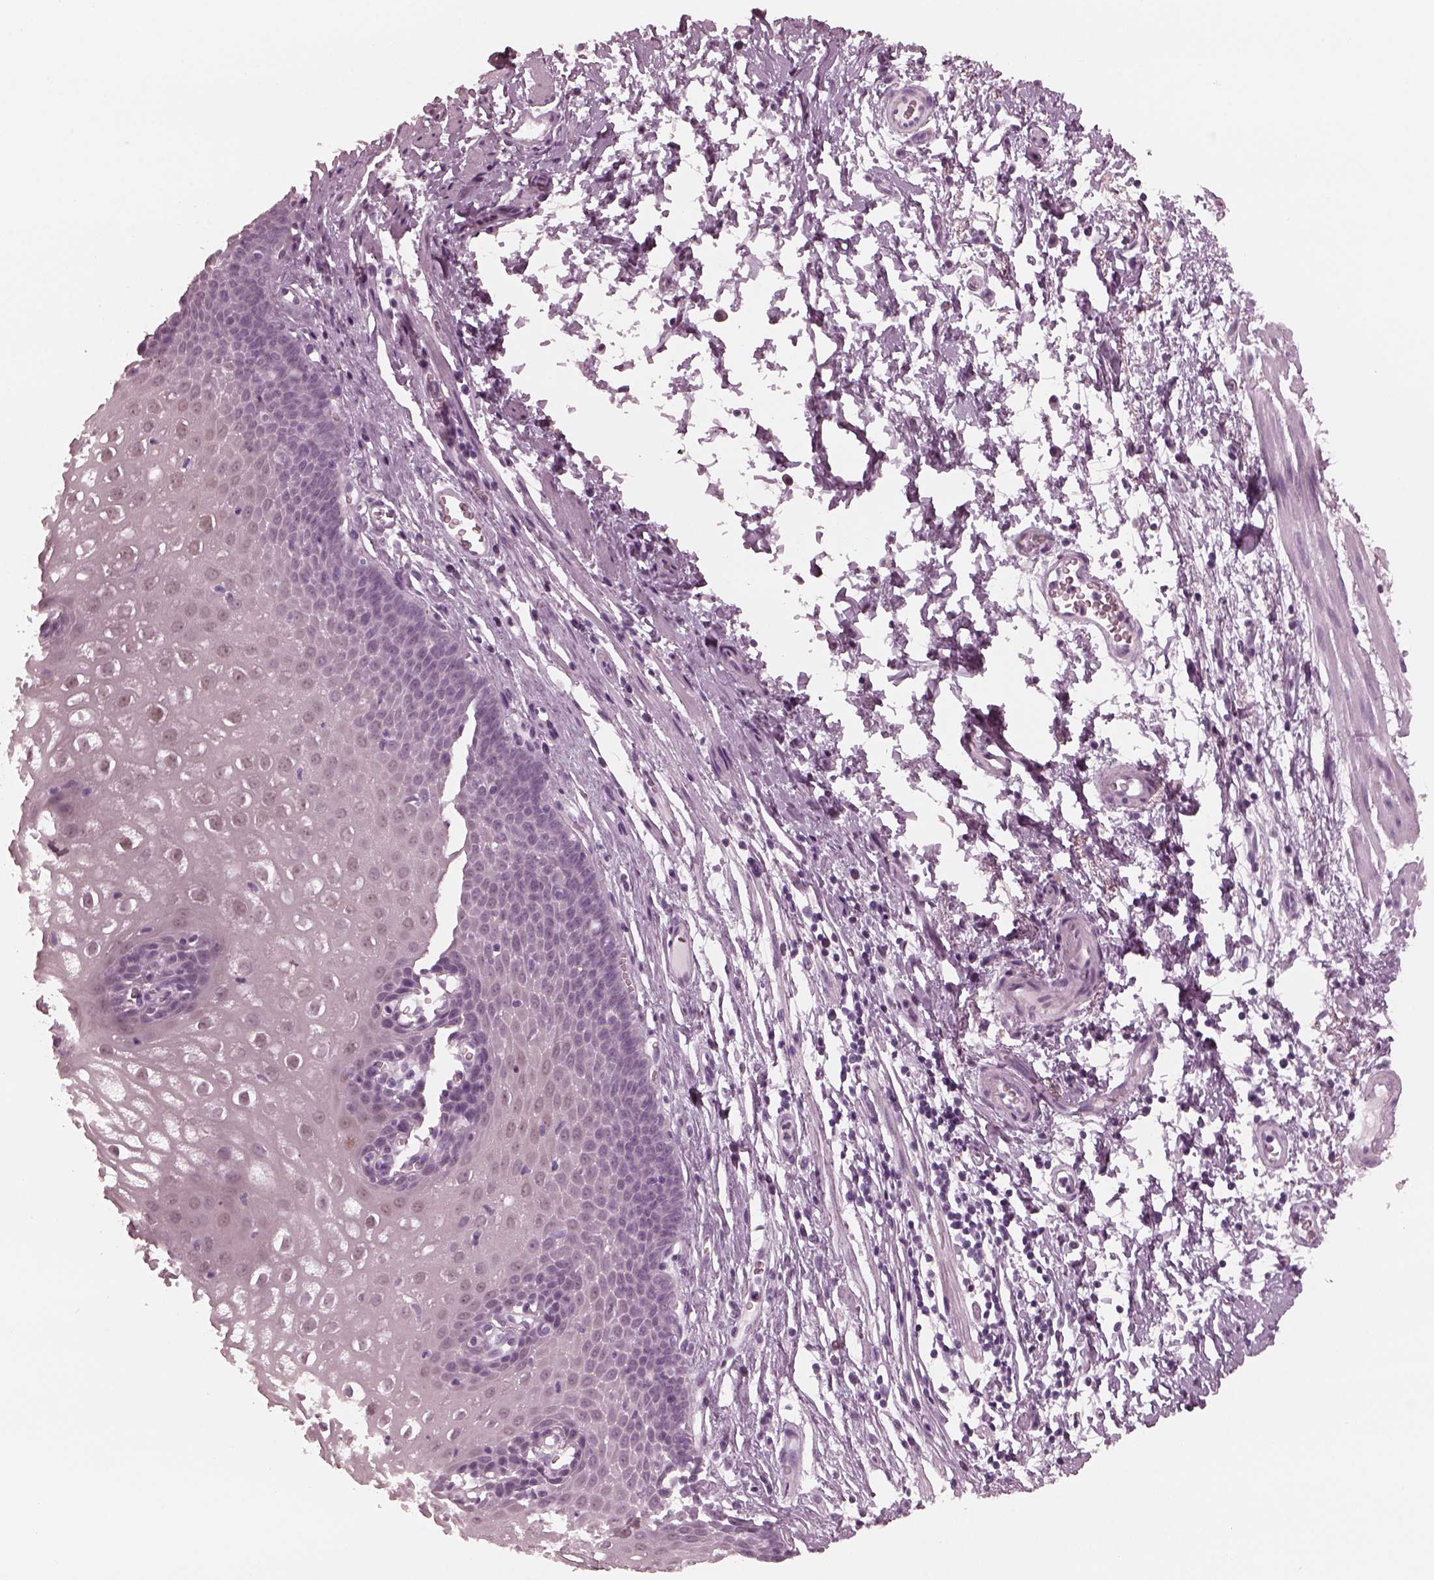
{"staining": {"intensity": "weak", "quantity": "<25%", "location": "nuclear"}, "tissue": "esophagus", "cell_type": "Squamous epithelial cells", "image_type": "normal", "snomed": [{"axis": "morphology", "description": "Normal tissue, NOS"}, {"axis": "topography", "description": "Esophagus"}], "caption": "High power microscopy photomicrograph of an IHC image of unremarkable esophagus, revealing no significant positivity in squamous epithelial cells.", "gene": "C2orf81", "patient": {"sex": "male", "age": 72}}